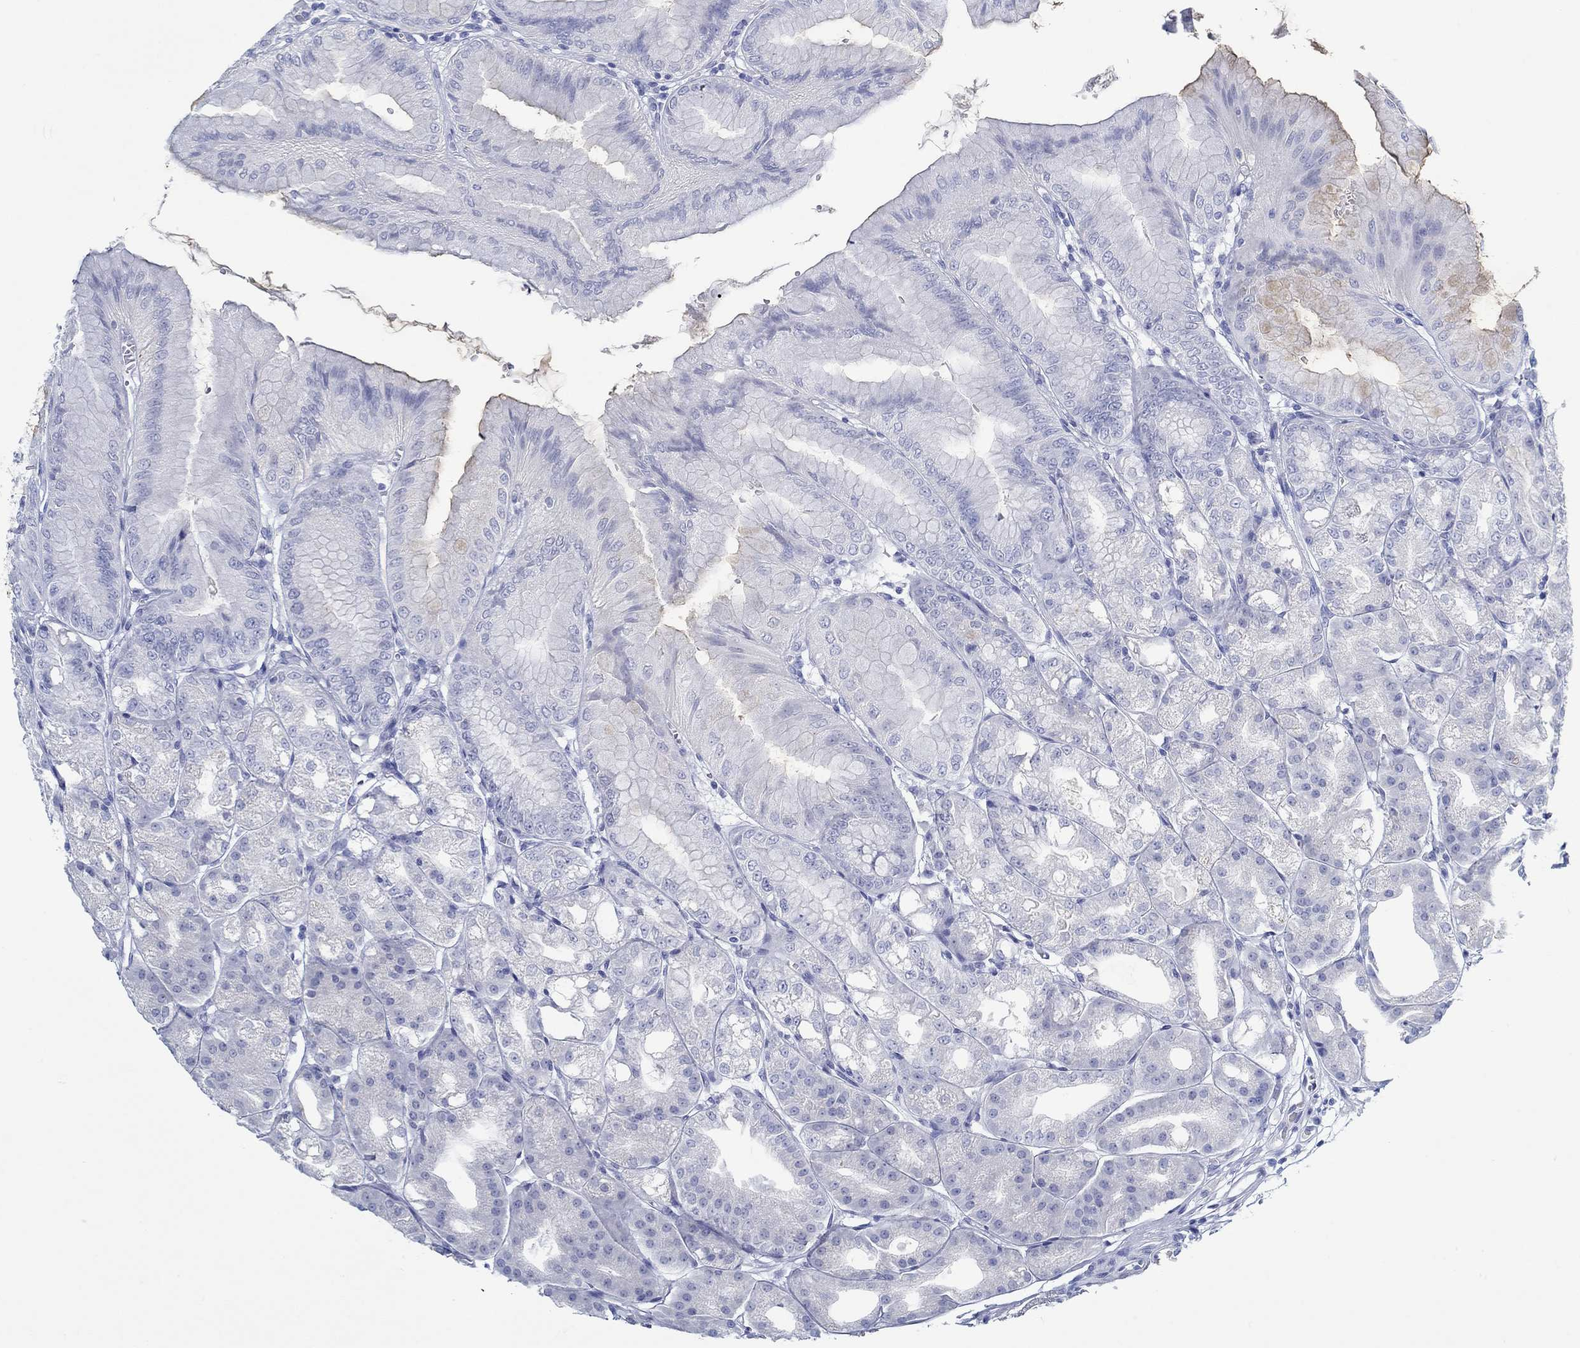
{"staining": {"intensity": "negative", "quantity": "none", "location": "none"}, "tissue": "stomach", "cell_type": "Glandular cells", "image_type": "normal", "snomed": [{"axis": "morphology", "description": "Normal tissue, NOS"}, {"axis": "topography", "description": "Stomach"}], "caption": "This is an immunohistochemistry image of unremarkable stomach. There is no positivity in glandular cells.", "gene": "PAX9", "patient": {"sex": "male", "age": 71}}